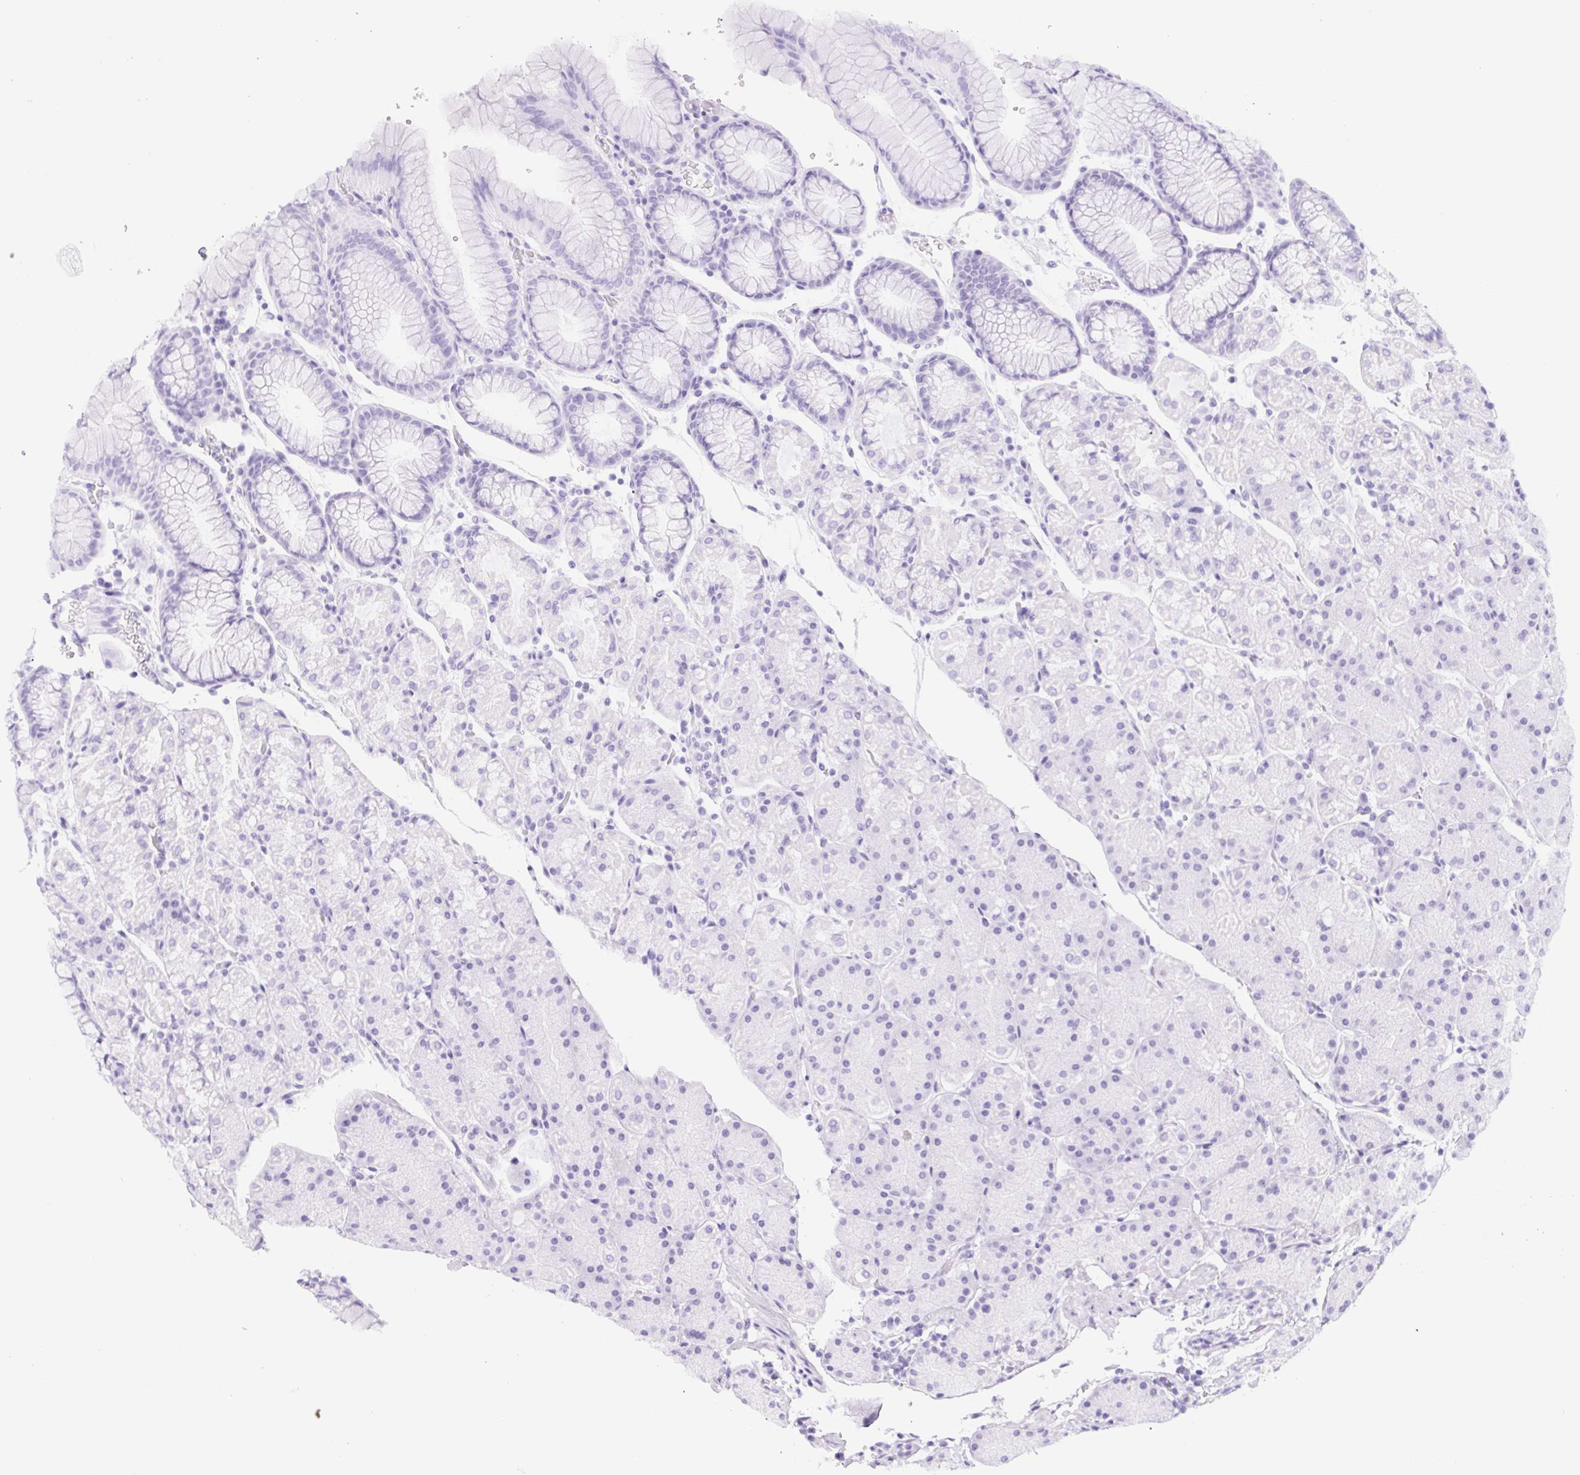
{"staining": {"intensity": "negative", "quantity": "none", "location": "none"}, "tissue": "stomach", "cell_type": "Glandular cells", "image_type": "normal", "snomed": [{"axis": "morphology", "description": "Normal tissue, NOS"}, {"axis": "topography", "description": "Stomach, upper"}, {"axis": "topography", "description": "Stomach"}], "caption": "Histopathology image shows no protein staining in glandular cells of unremarkable stomach. (DAB immunohistochemistry (IHC) visualized using brightfield microscopy, high magnification).", "gene": "CYP21A2", "patient": {"sex": "male", "age": 76}}